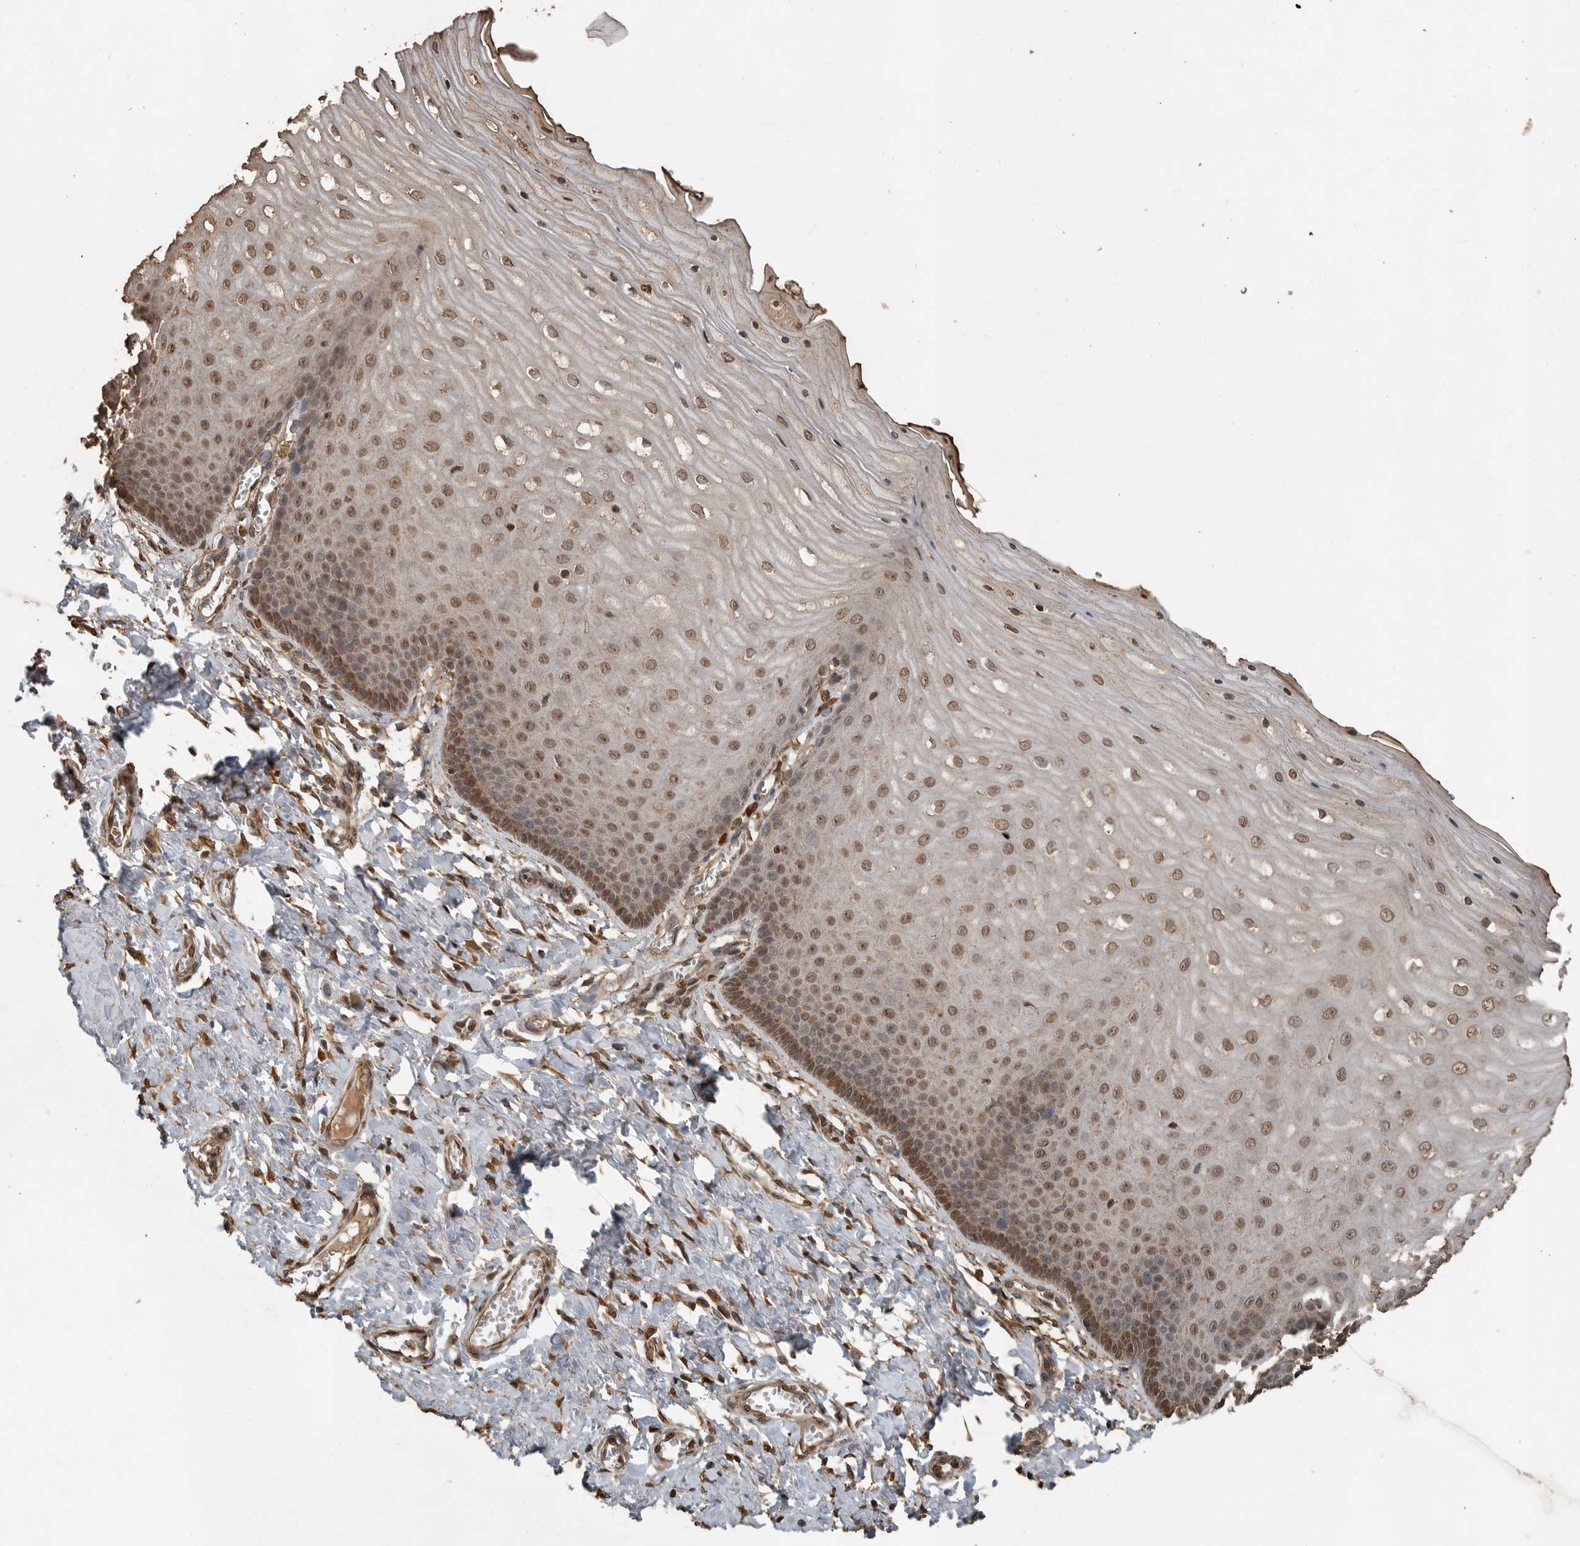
{"staining": {"intensity": "moderate", "quantity": ">75%", "location": "cytoplasmic/membranous,nuclear"}, "tissue": "cervix", "cell_type": "Squamous epithelial cells", "image_type": "normal", "snomed": [{"axis": "morphology", "description": "Normal tissue, NOS"}, {"axis": "topography", "description": "Cervix"}], "caption": "Immunohistochemistry (IHC) of benign human cervix demonstrates medium levels of moderate cytoplasmic/membranous,nuclear expression in approximately >75% of squamous epithelial cells. (DAB = brown stain, brightfield microscopy at high magnification).", "gene": "BLZF1", "patient": {"sex": "female", "age": 55}}